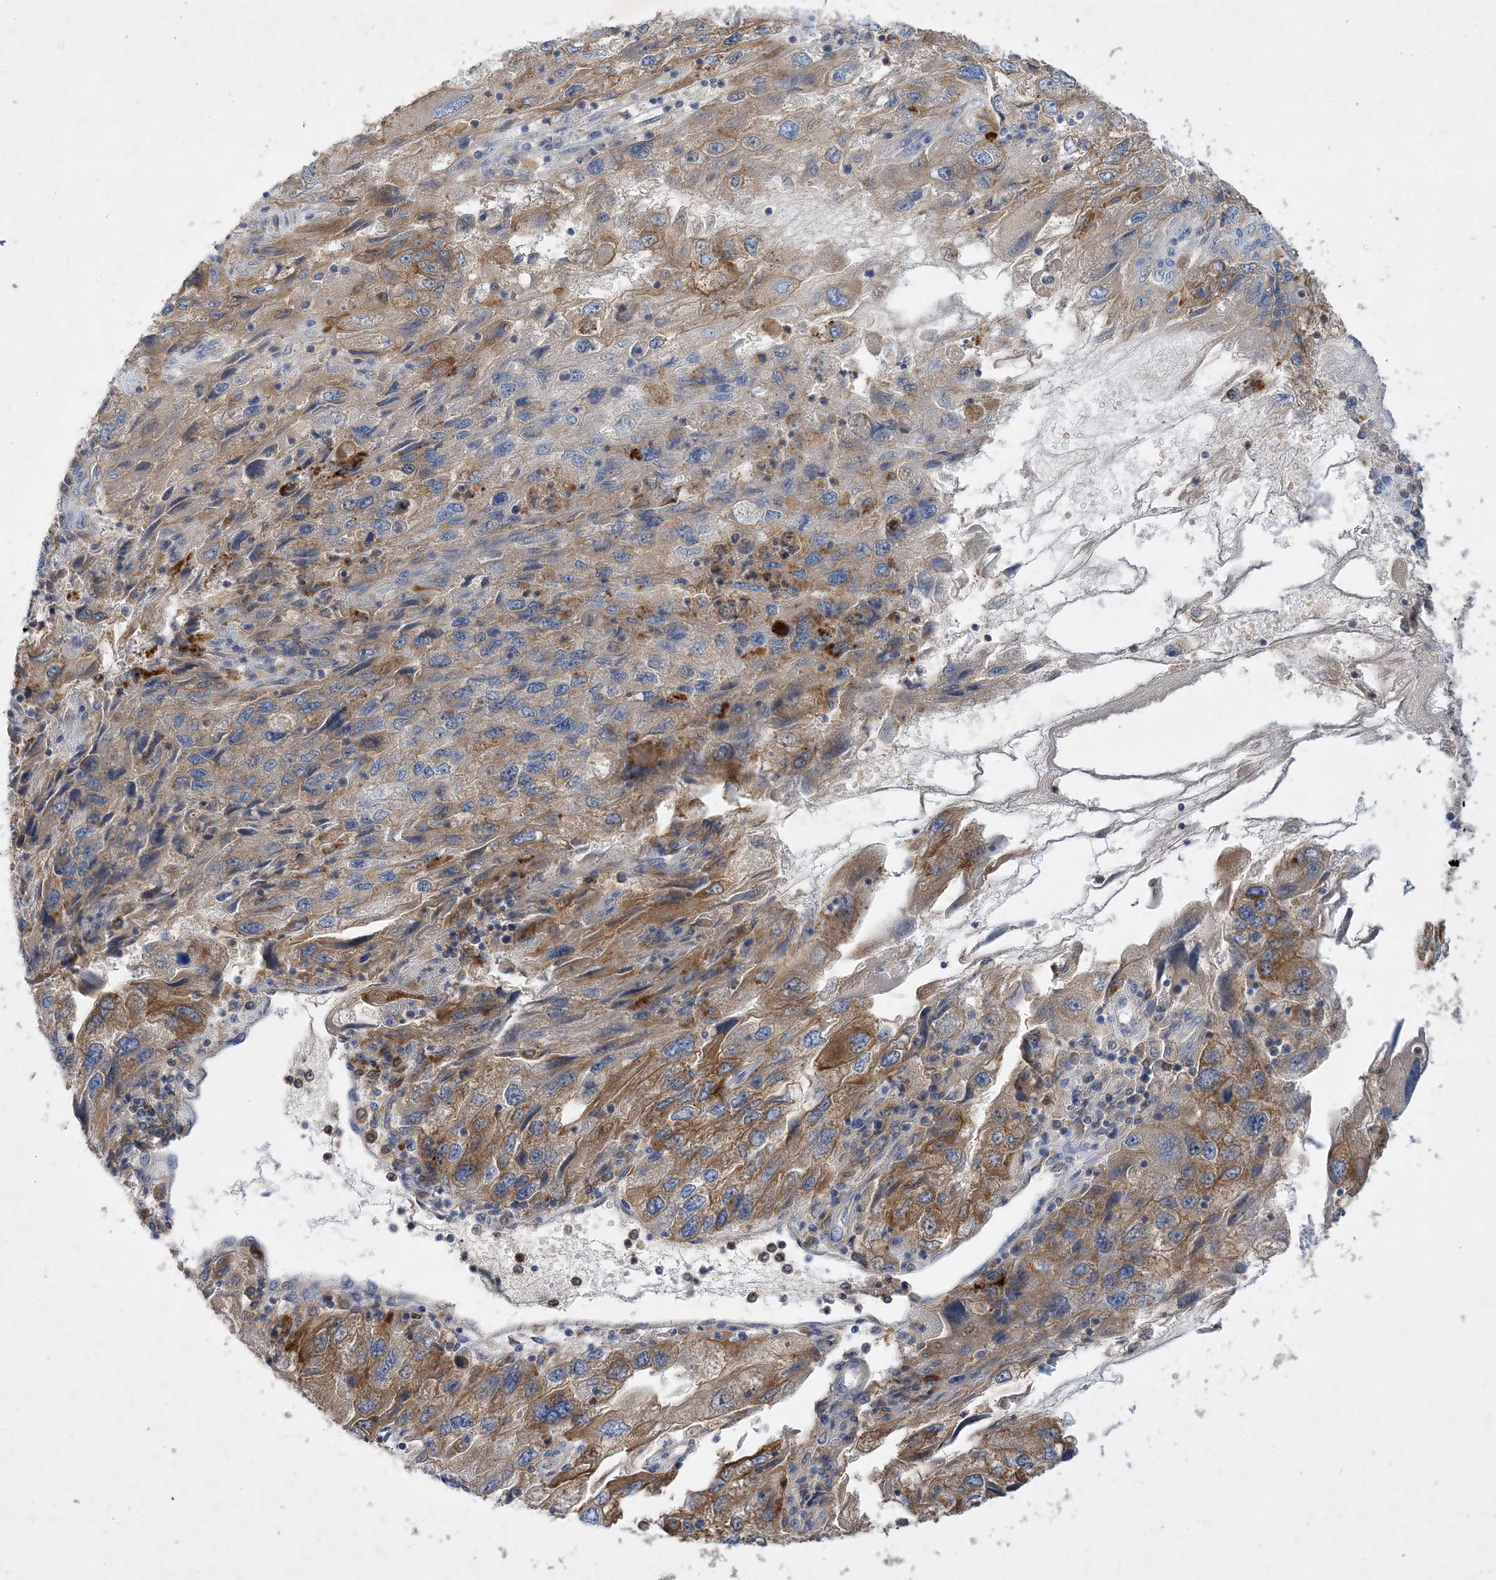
{"staining": {"intensity": "moderate", "quantity": ">75%", "location": "cytoplasmic/membranous"}, "tissue": "endometrial cancer", "cell_type": "Tumor cells", "image_type": "cancer", "snomed": [{"axis": "morphology", "description": "Adenocarcinoma, NOS"}, {"axis": "topography", "description": "Endometrium"}], "caption": "A high-resolution image shows IHC staining of endometrial cancer (adenocarcinoma), which reveals moderate cytoplasmic/membranous positivity in approximately >75% of tumor cells.", "gene": "GRINA", "patient": {"sex": "female", "age": 49}}